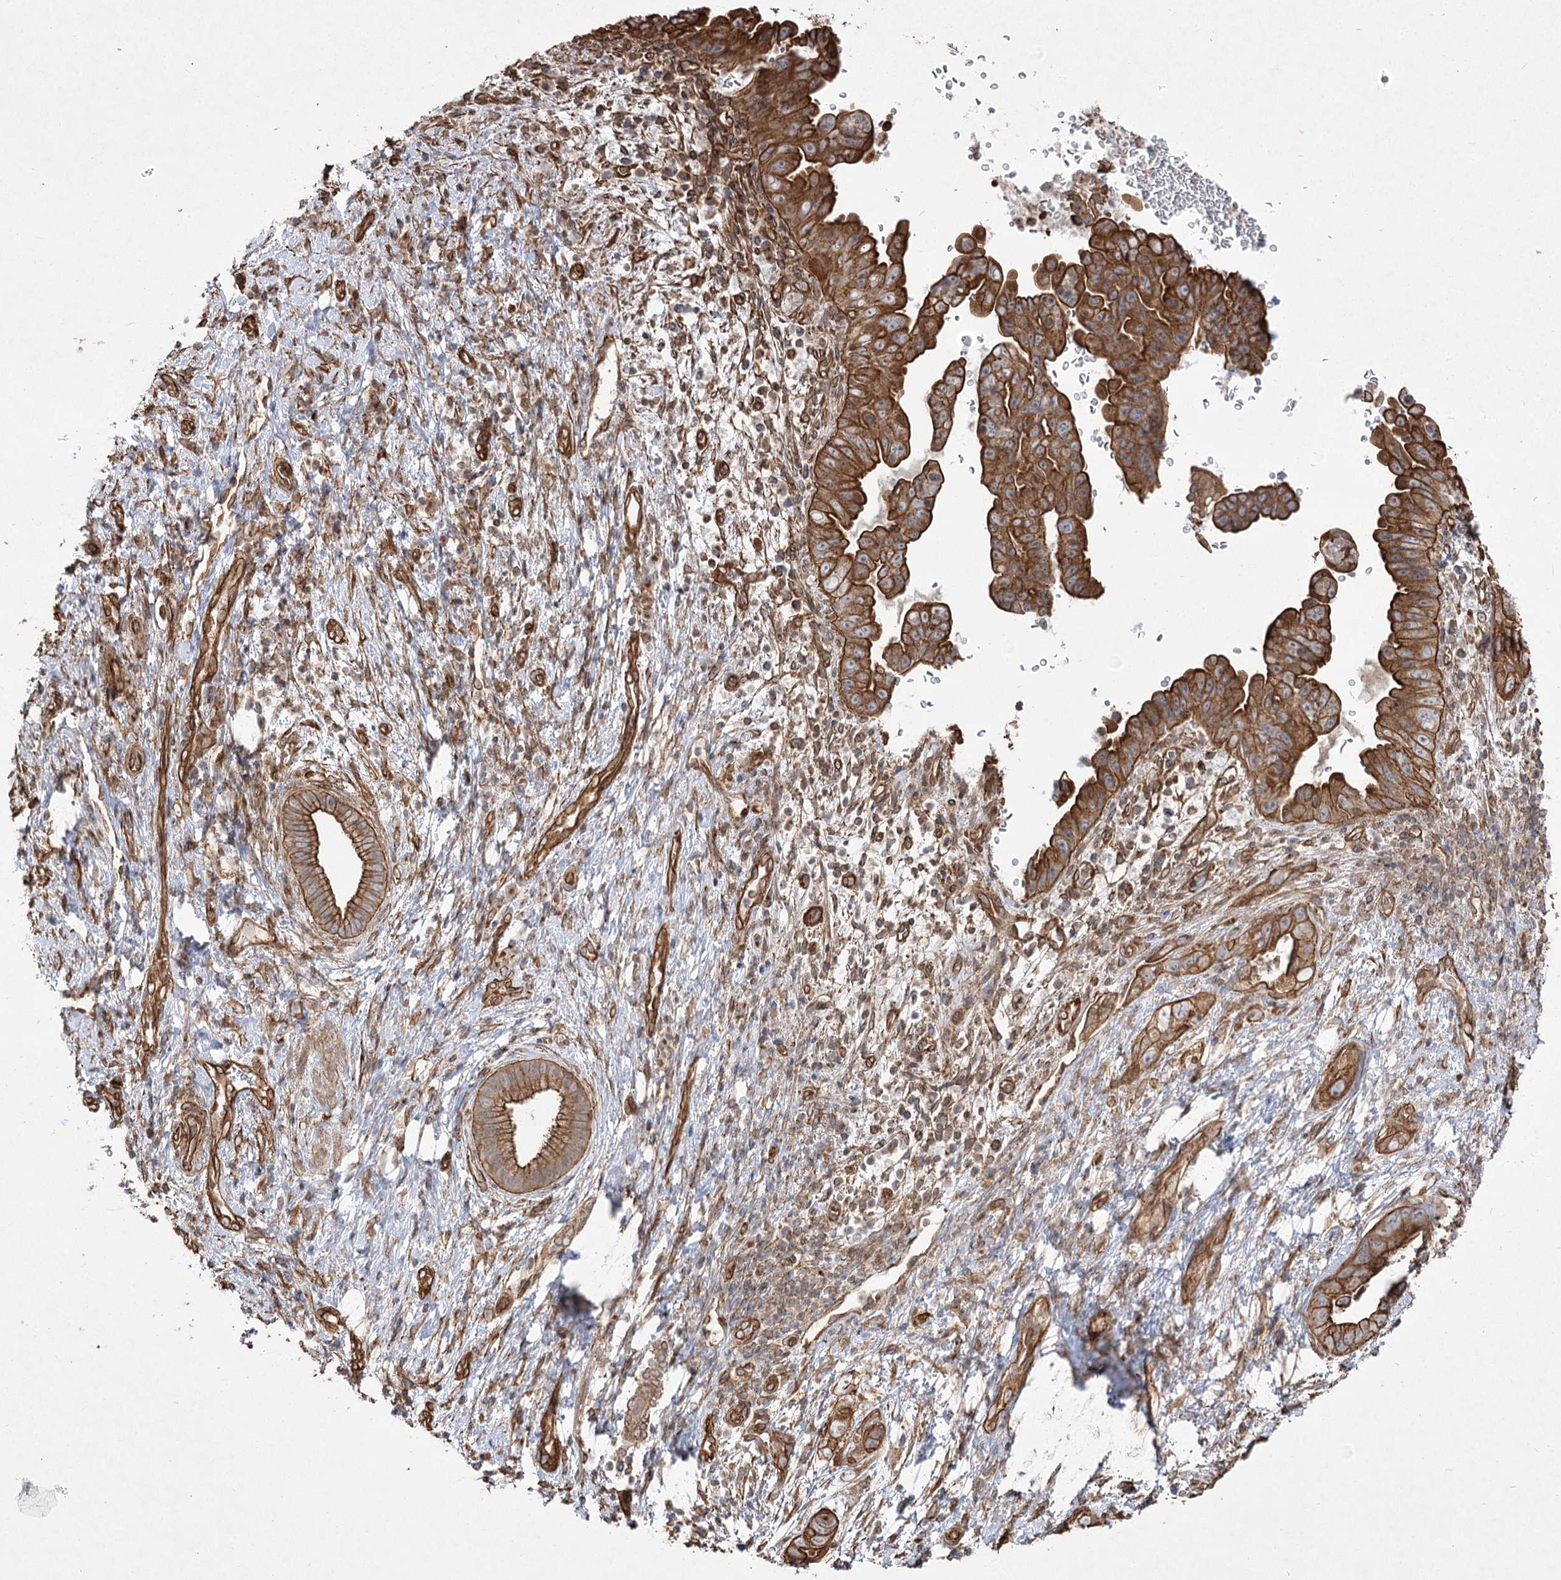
{"staining": {"intensity": "strong", "quantity": ">75%", "location": "cytoplasmic/membranous"}, "tissue": "pancreatic cancer", "cell_type": "Tumor cells", "image_type": "cancer", "snomed": [{"axis": "morphology", "description": "Adenocarcinoma, NOS"}, {"axis": "topography", "description": "Pancreas"}], "caption": "Protein expression analysis of human pancreatic cancer reveals strong cytoplasmic/membranous staining in approximately >75% of tumor cells.", "gene": "SH3BP5L", "patient": {"sex": "female", "age": 78}}